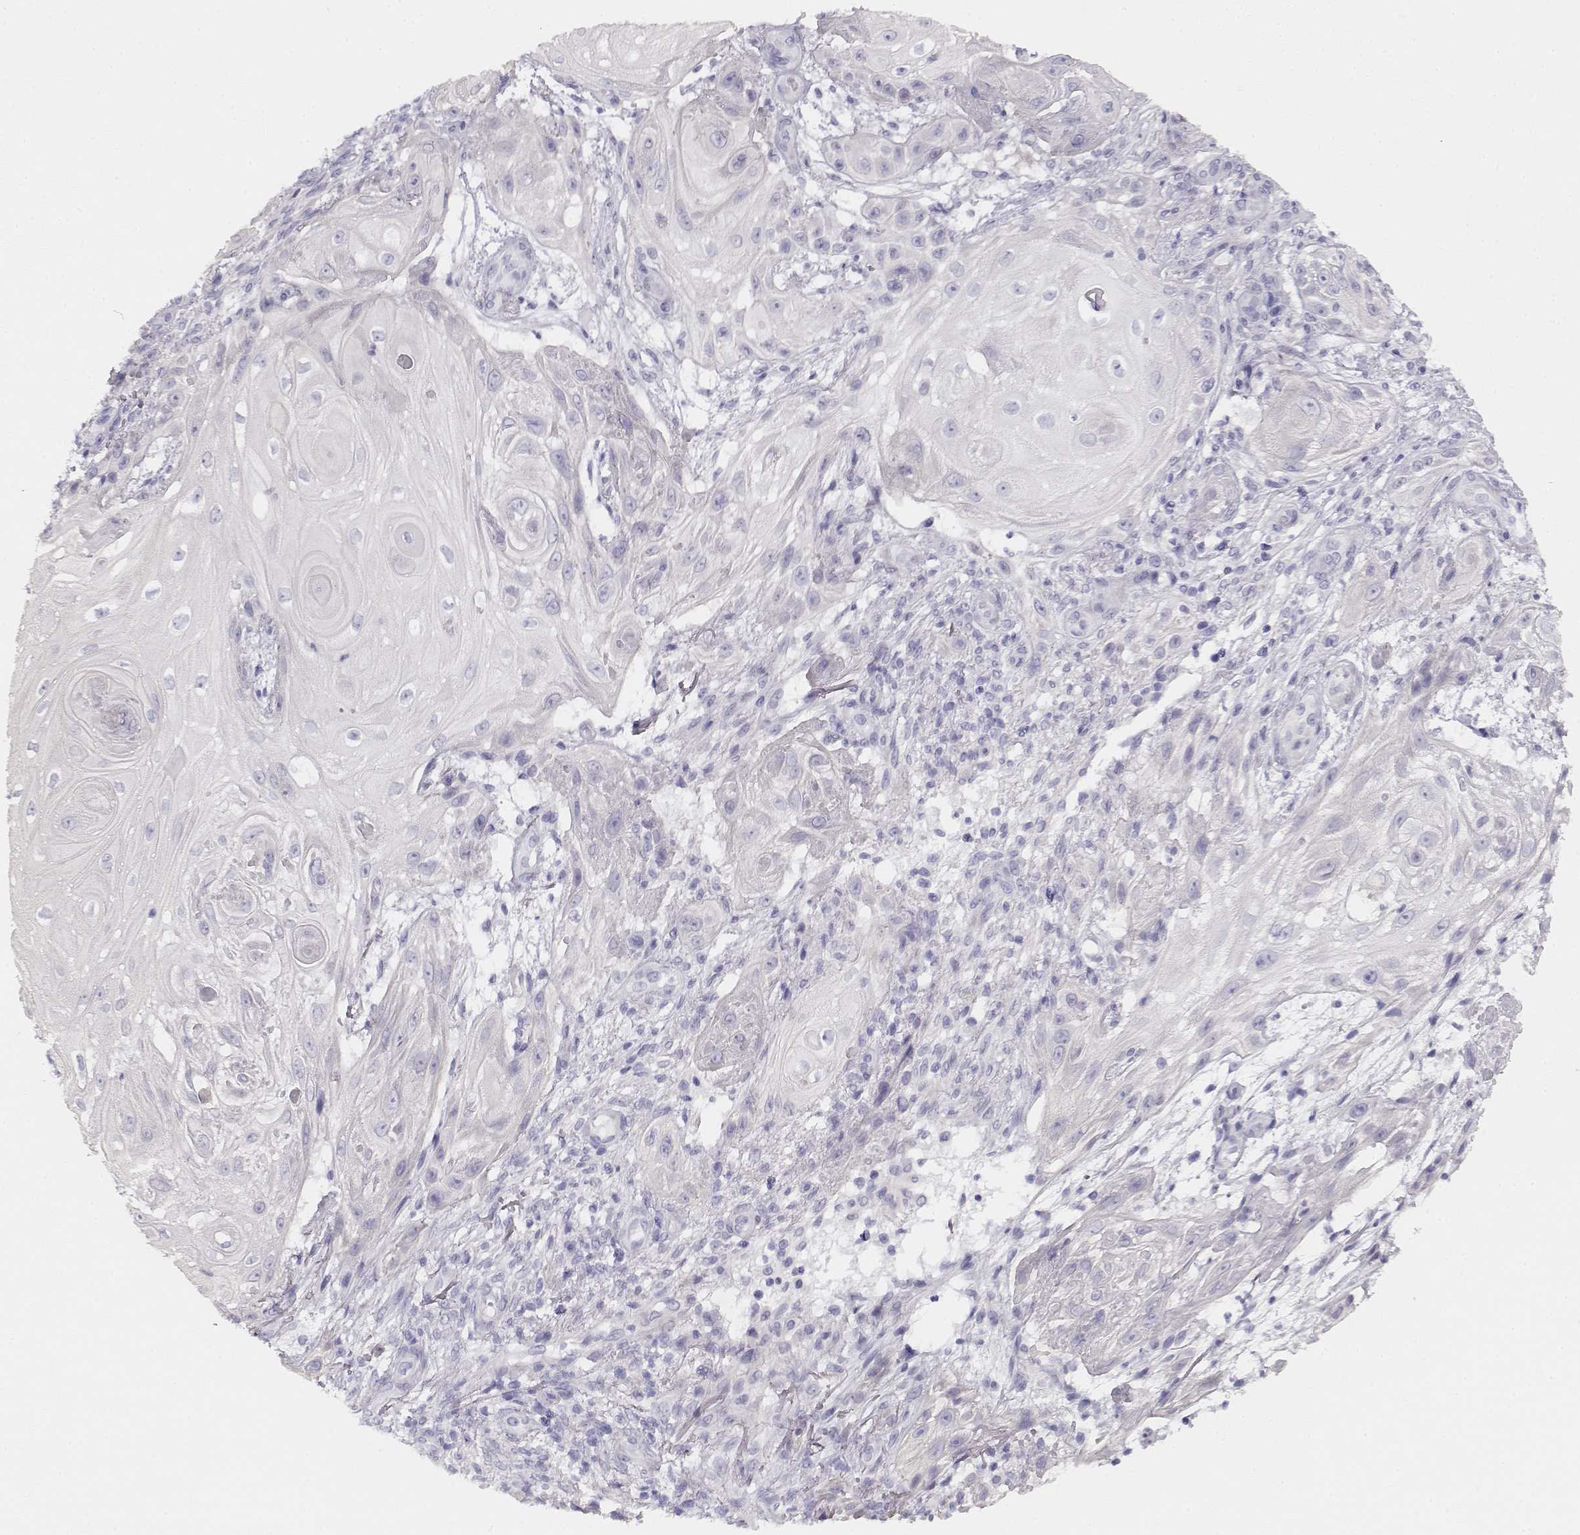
{"staining": {"intensity": "negative", "quantity": "none", "location": "none"}, "tissue": "skin cancer", "cell_type": "Tumor cells", "image_type": "cancer", "snomed": [{"axis": "morphology", "description": "Squamous cell carcinoma, NOS"}, {"axis": "topography", "description": "Skin"}], "caption": "Immunohistochemistry histopathology image of skin squamous cell carcinoma stained for a protein (brown), which exhibits no positivity in tumor cells.", "gene": "CREB3L3", "patient": {"sex": "male", "age": 62}}